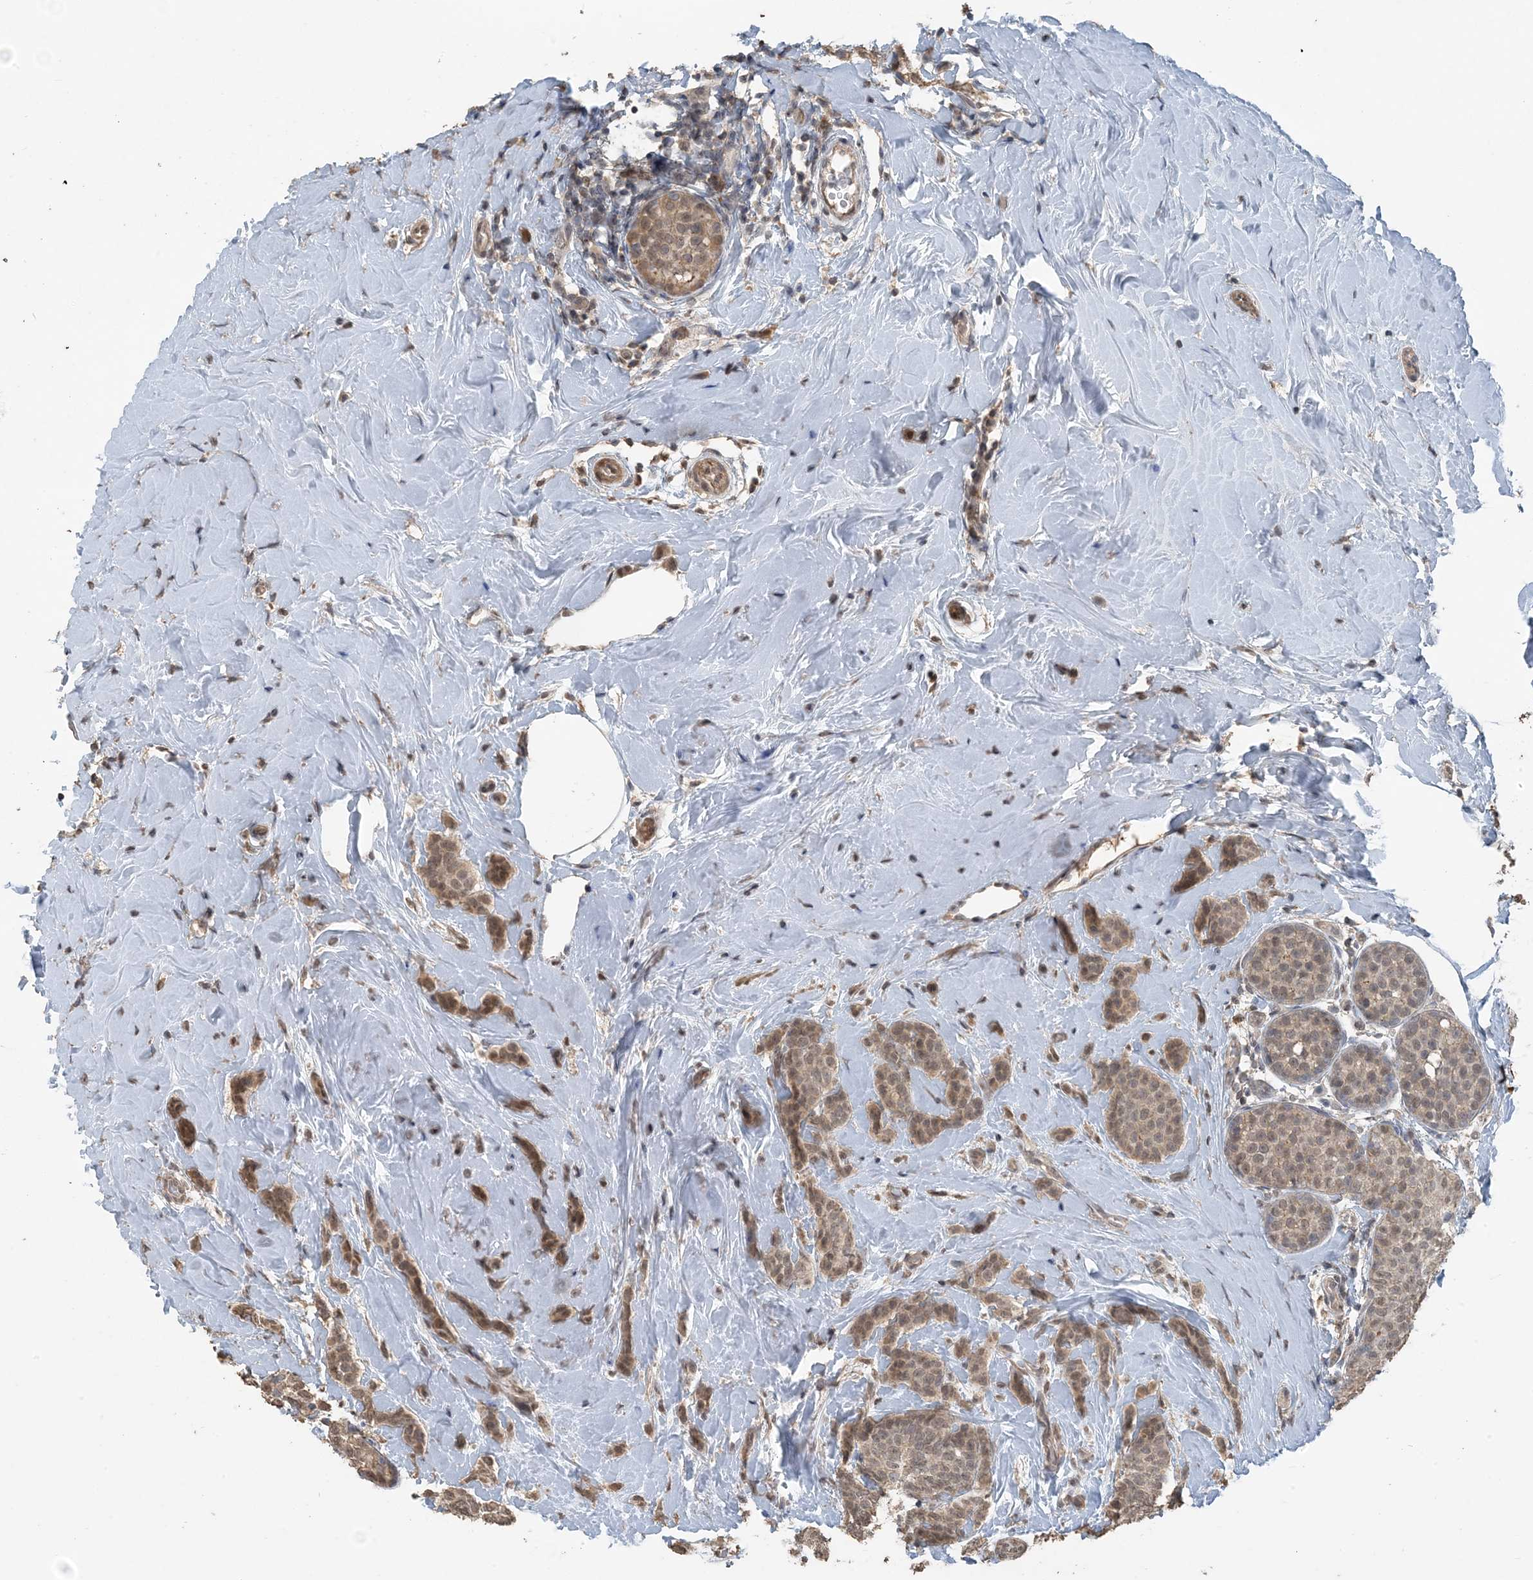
{"staining": {"intensity": "moderate", "quantity": "25%-75%", "location": "cytoplasmic/membranous,nuclear"}, "tissue": "breast cancer", "cell_type": "Tumor cells", "image_type": "cancer", "snomed": [{"axis": "morphology", "description": "Lobular carcinoma, in situ"}, {"axis": "morphology", "description": "Lobular carcinoma"}, {"axis": "topography", "description": "Breast"}], "caption": "A high-resolution histopathology image shows immunohistochemistry staining of lobular carcinoma (breast), which displays moderate cytoplasmic/membranous and nuclear staining in about 25%-75% of tumor cells. (IHC, brightfield microscopy, high magnification).", "gene": "ZC3H12A", "patient": {"sex": "female", "age": 41}}